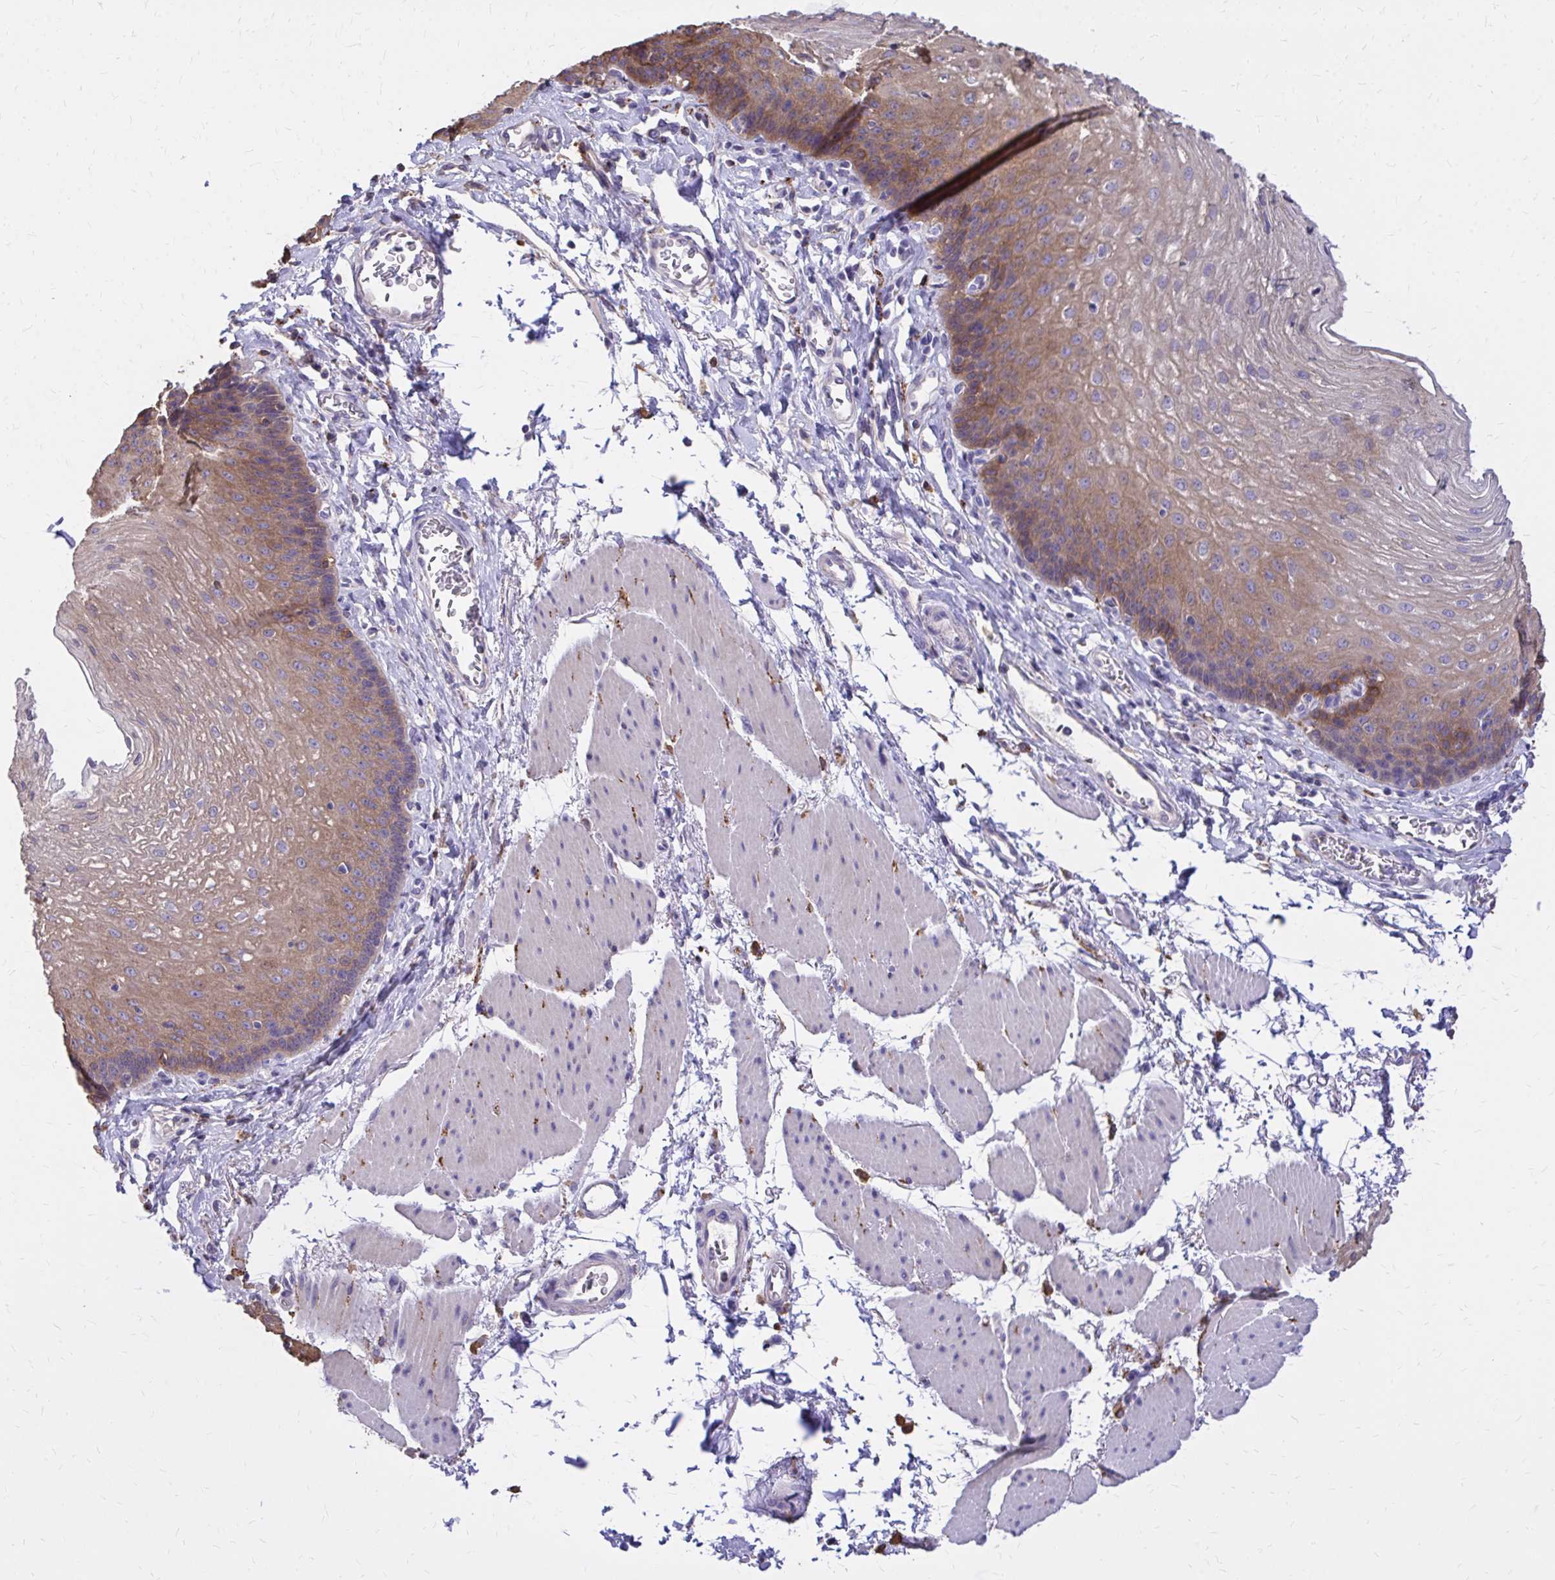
{"staining": {"intensity": "strong", "quantity": "25%-75%", "location": "cytoplasmic/membranous"}, "tissue": "esophagus", "cell_type": "Squamous epithelial cells", "image_type": "normal", "snomed": [{"axis": "morphology", "description": "Normal tissue, NOS"}, {"axis": "topography", "description": "Esophagus"}], "caption": "DAB immunohistochemical staining of benign human esophagus exhibits strong cytoplasmic/membranous protein positivity in approximately 25%-75% of squamous epithelial cells.", "gene": "EPB41L1", "patient": {"sex": "female", "age": 81}}